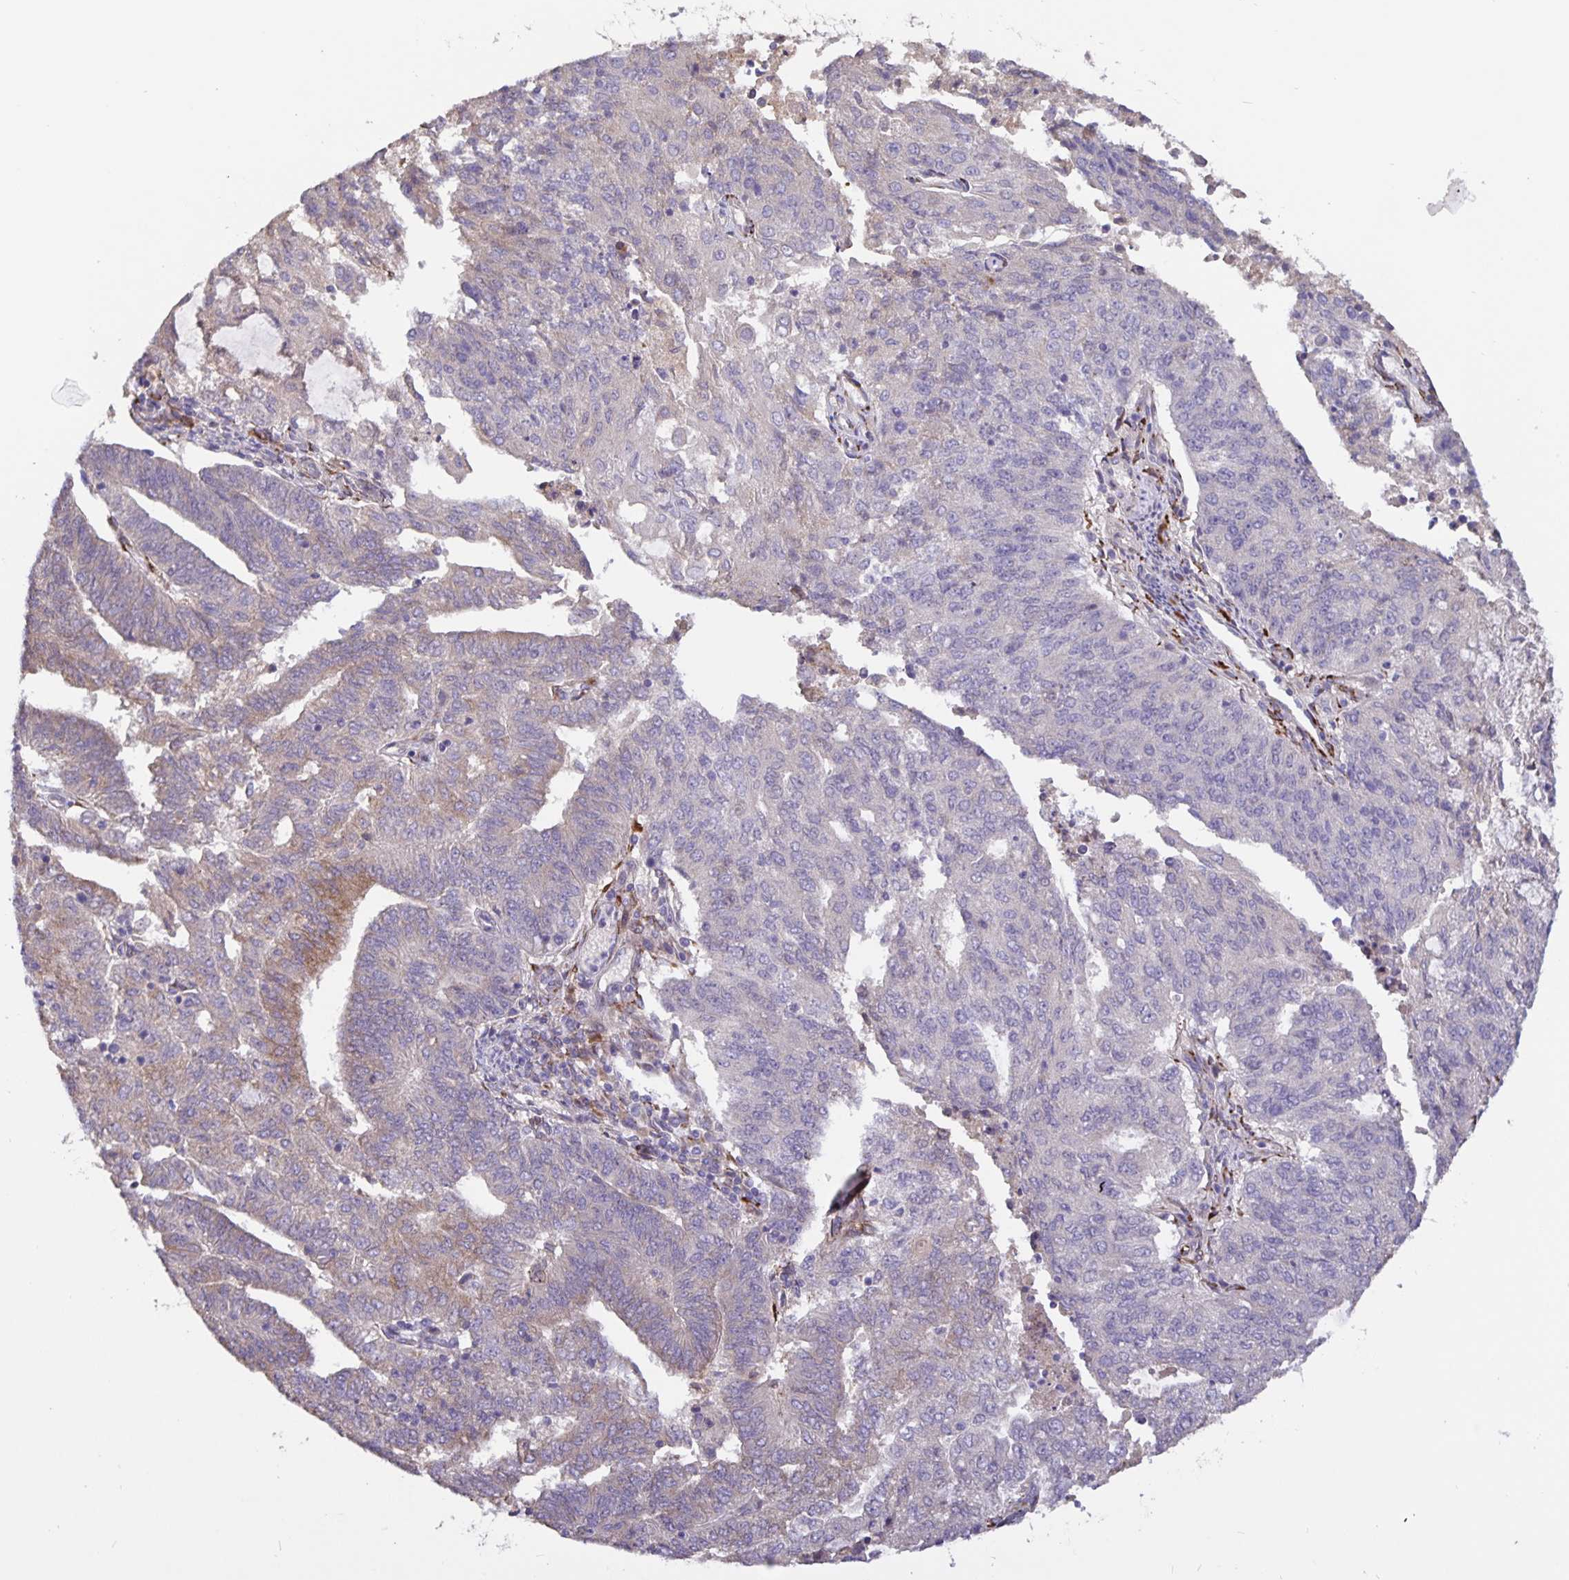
{"staining": {"intensity": "weak", "quantity": "<25%", "location": "cytoplasmic/membranous"}, "tissue": "endometrial cancer", "cell_type": "Tumor cells", "image_type": "cancer", "snomed": [{"axis": "morphology", "description": "Adenocarcinoma, NOS"}, {"axis": "topography", "description": "Endometrium"}], "caption": "A micrograph of endometrial cancer stained for a protein displays no brown staining in tumor cells. (DAB IHC visualized using brightfield microscopy, high magnification).", "gene": "EML6", "patient": {"sex": "female", "age": 82}}